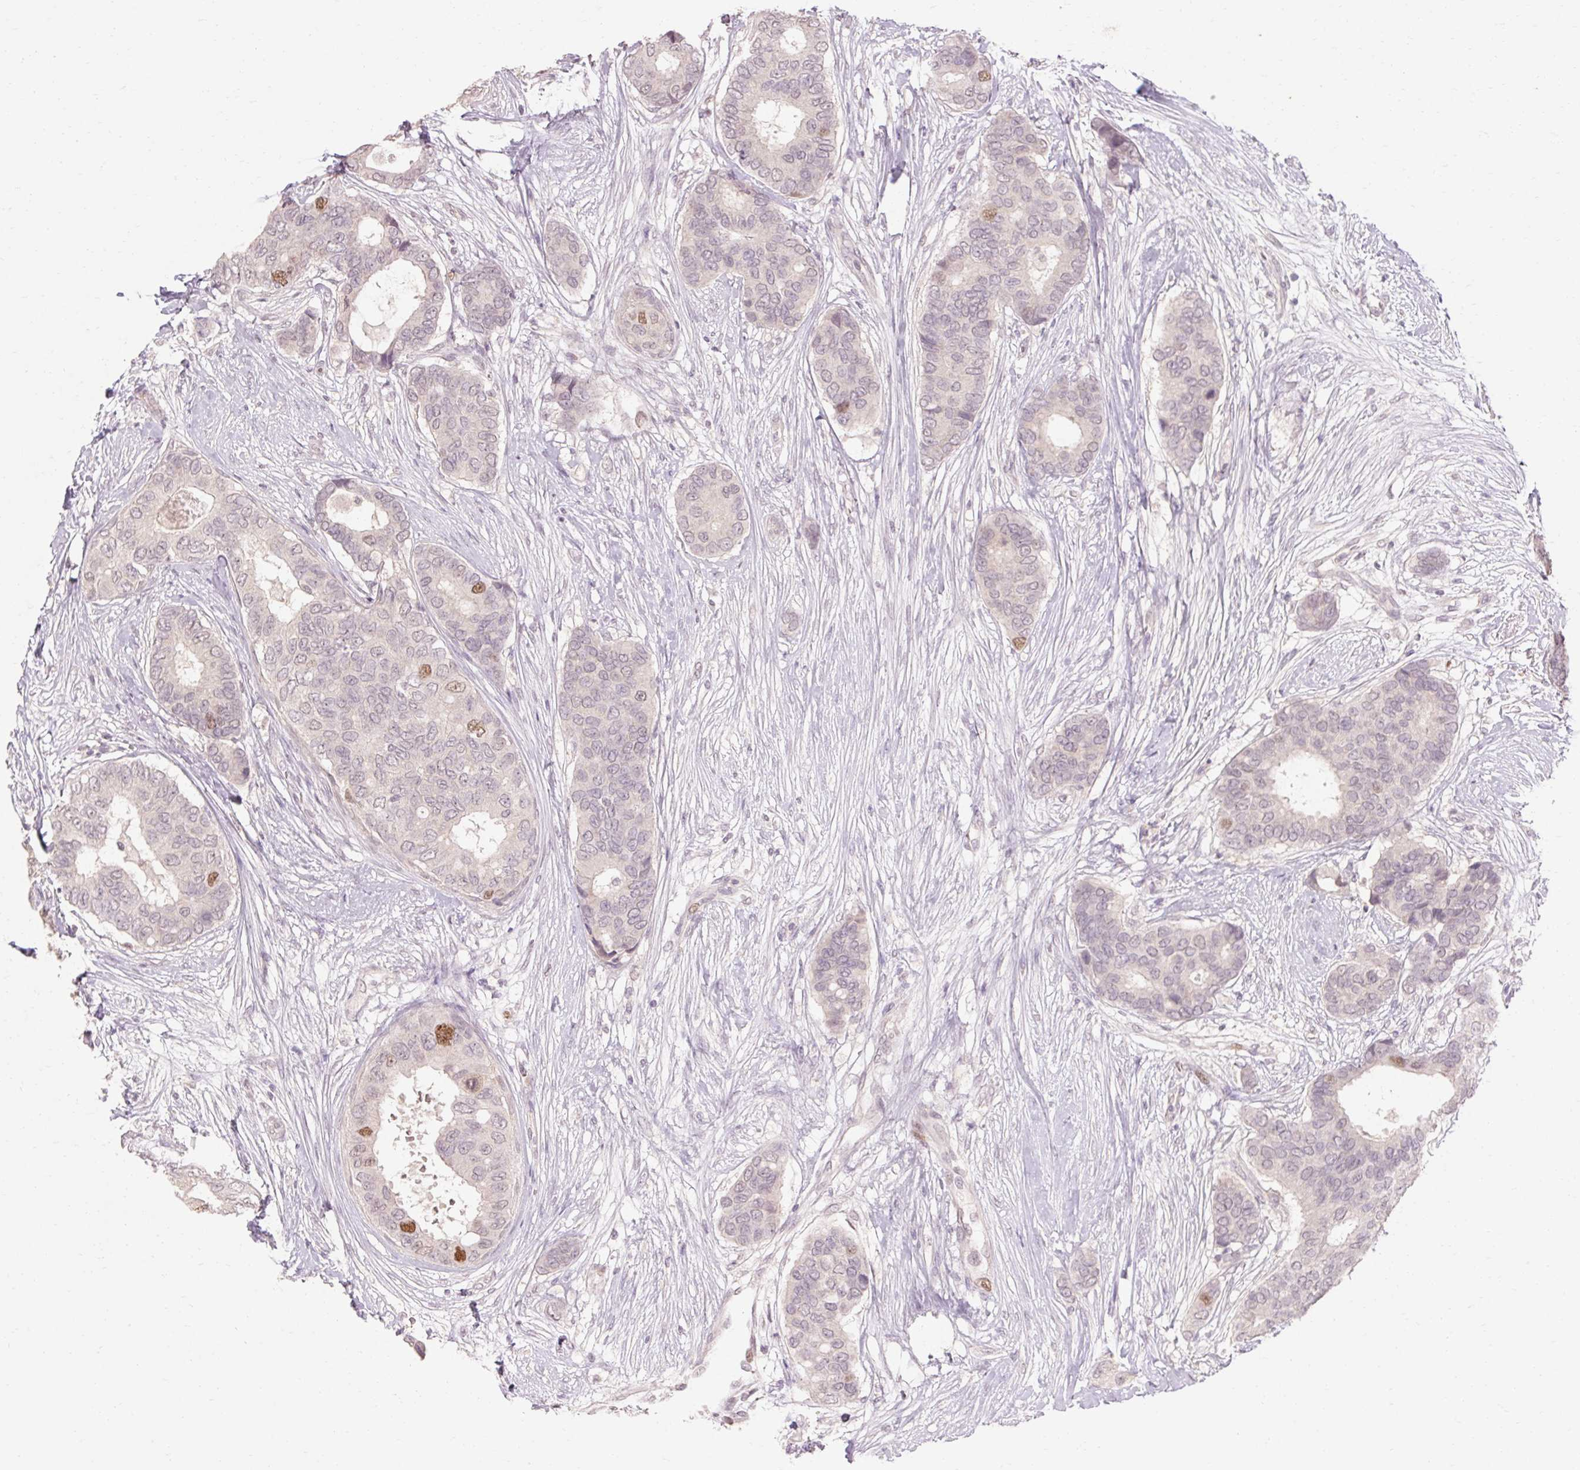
{"staining": {"intensity": "moderate", "quantity": "<25%", "location": "nuclear"}, "tissue": "breast cancer", "cell_type": "Tumor cells", "image_type": "cancer", "snomed": [{"axis": "morphology", "description": "Duct carcinoma"}, {"axis": "topography", "description": "Breast"}], "caption": "A brown stain shows moderate nuclear positivity of a protein in human invasive ductal carcinoma (breast) tumor cells.", "gene": "SKP2", "patient": {"sex": "female", "age": 75}}